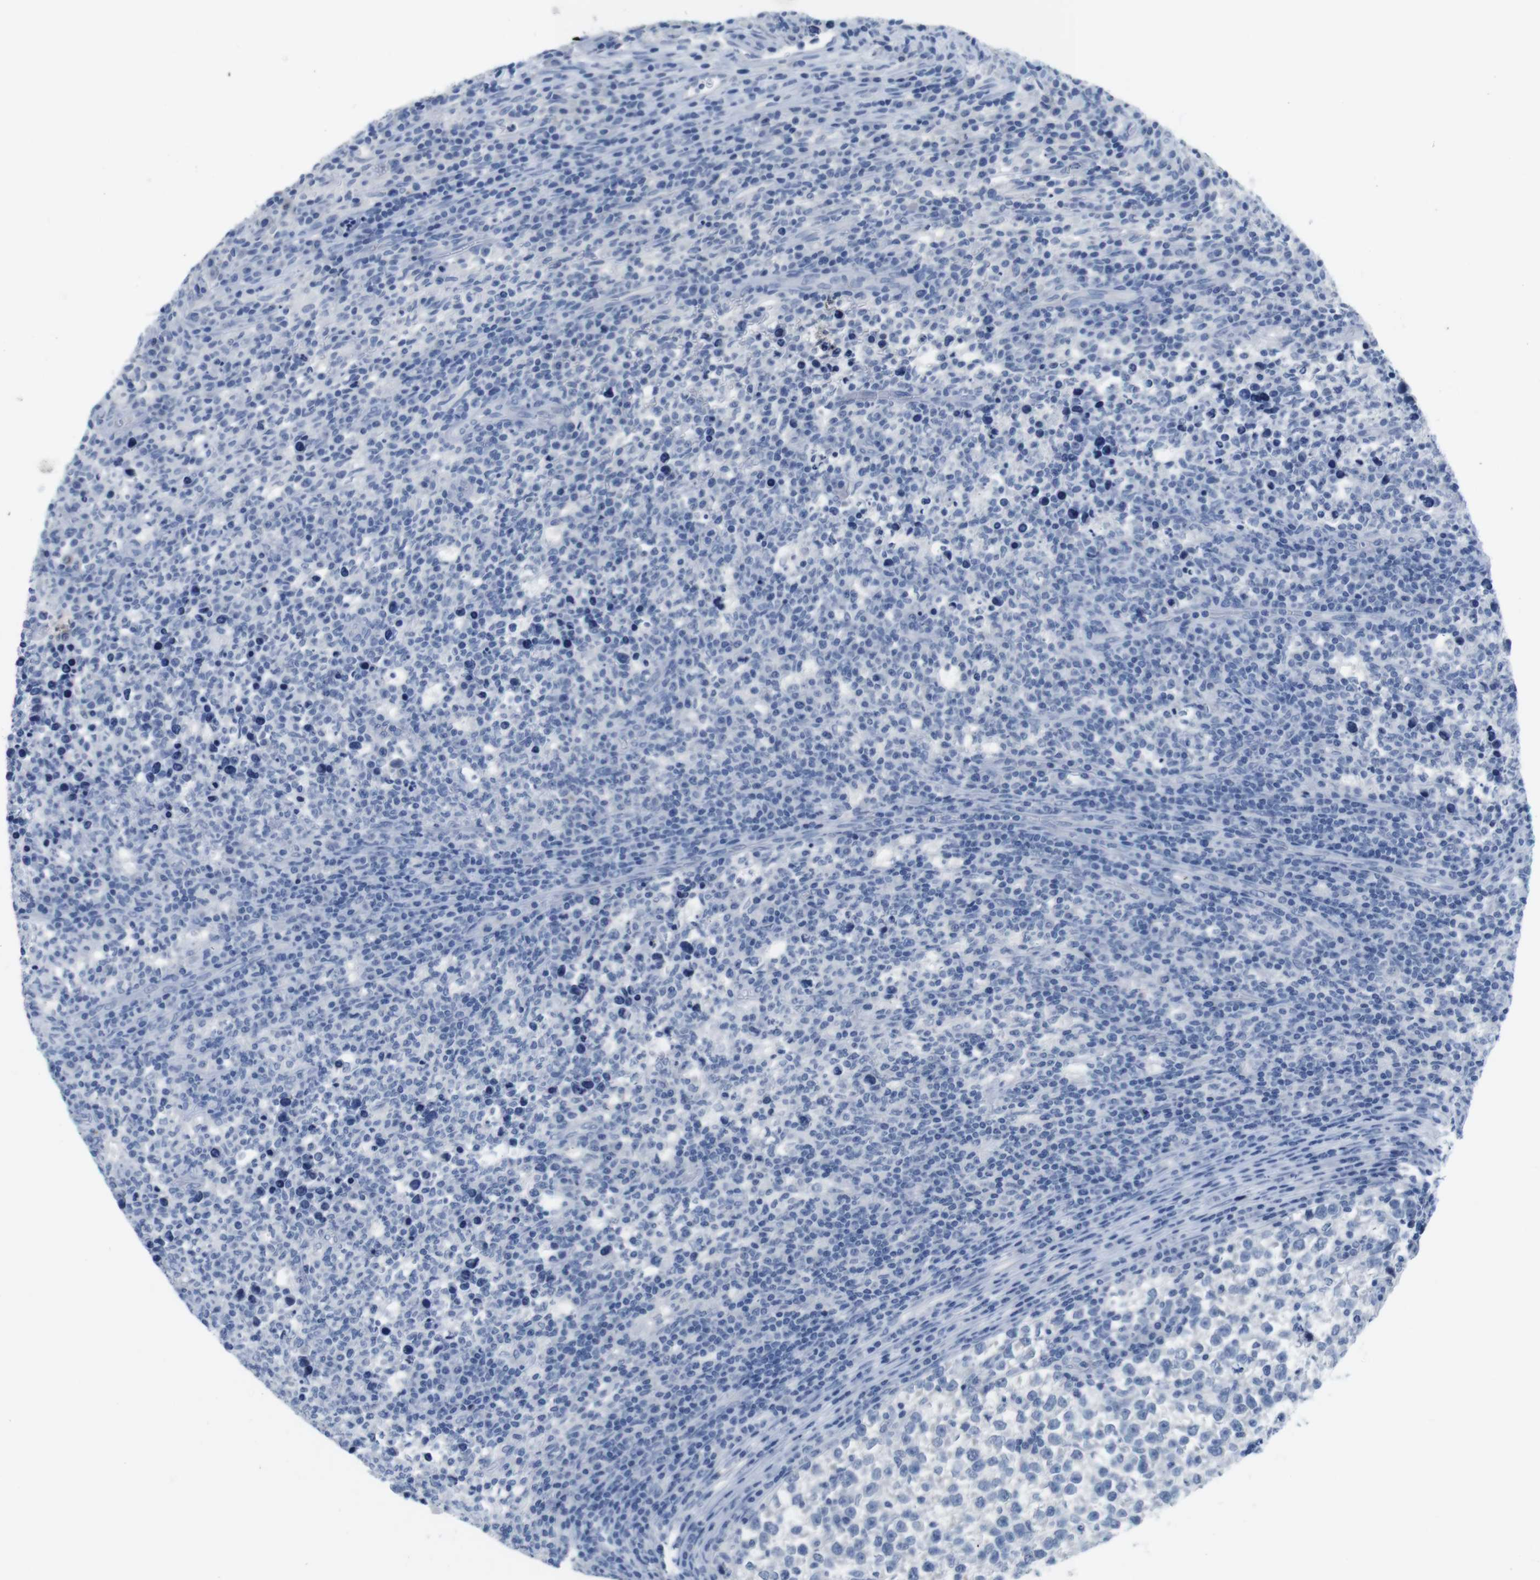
{"staining": {"intensity": "negative", "quantity": "none", "location": "none"}, "tissue": "testis cancer", "cell_type": "Tumor cells", "image_type": "cancer", "snomed": [{"axis": "morphology", "description": "Normal tissue, NOS"}, {"axis": "morphology", "description": "Seminoma, NOS"}, {"axis": "topography", "description": "Testis"}], "caption": "Immunohistochemistry (IHC) of human testis cancer (seminoma) demonstrates no positivity in tumor cells. (Stains: DAB immunohistochemistry (IHC) with hematoxylin counter stain, Microscopy: brightfield microscopy at high magnification).", "gene": "MAP6", "patient": {"sex": "male", "age": 43}}